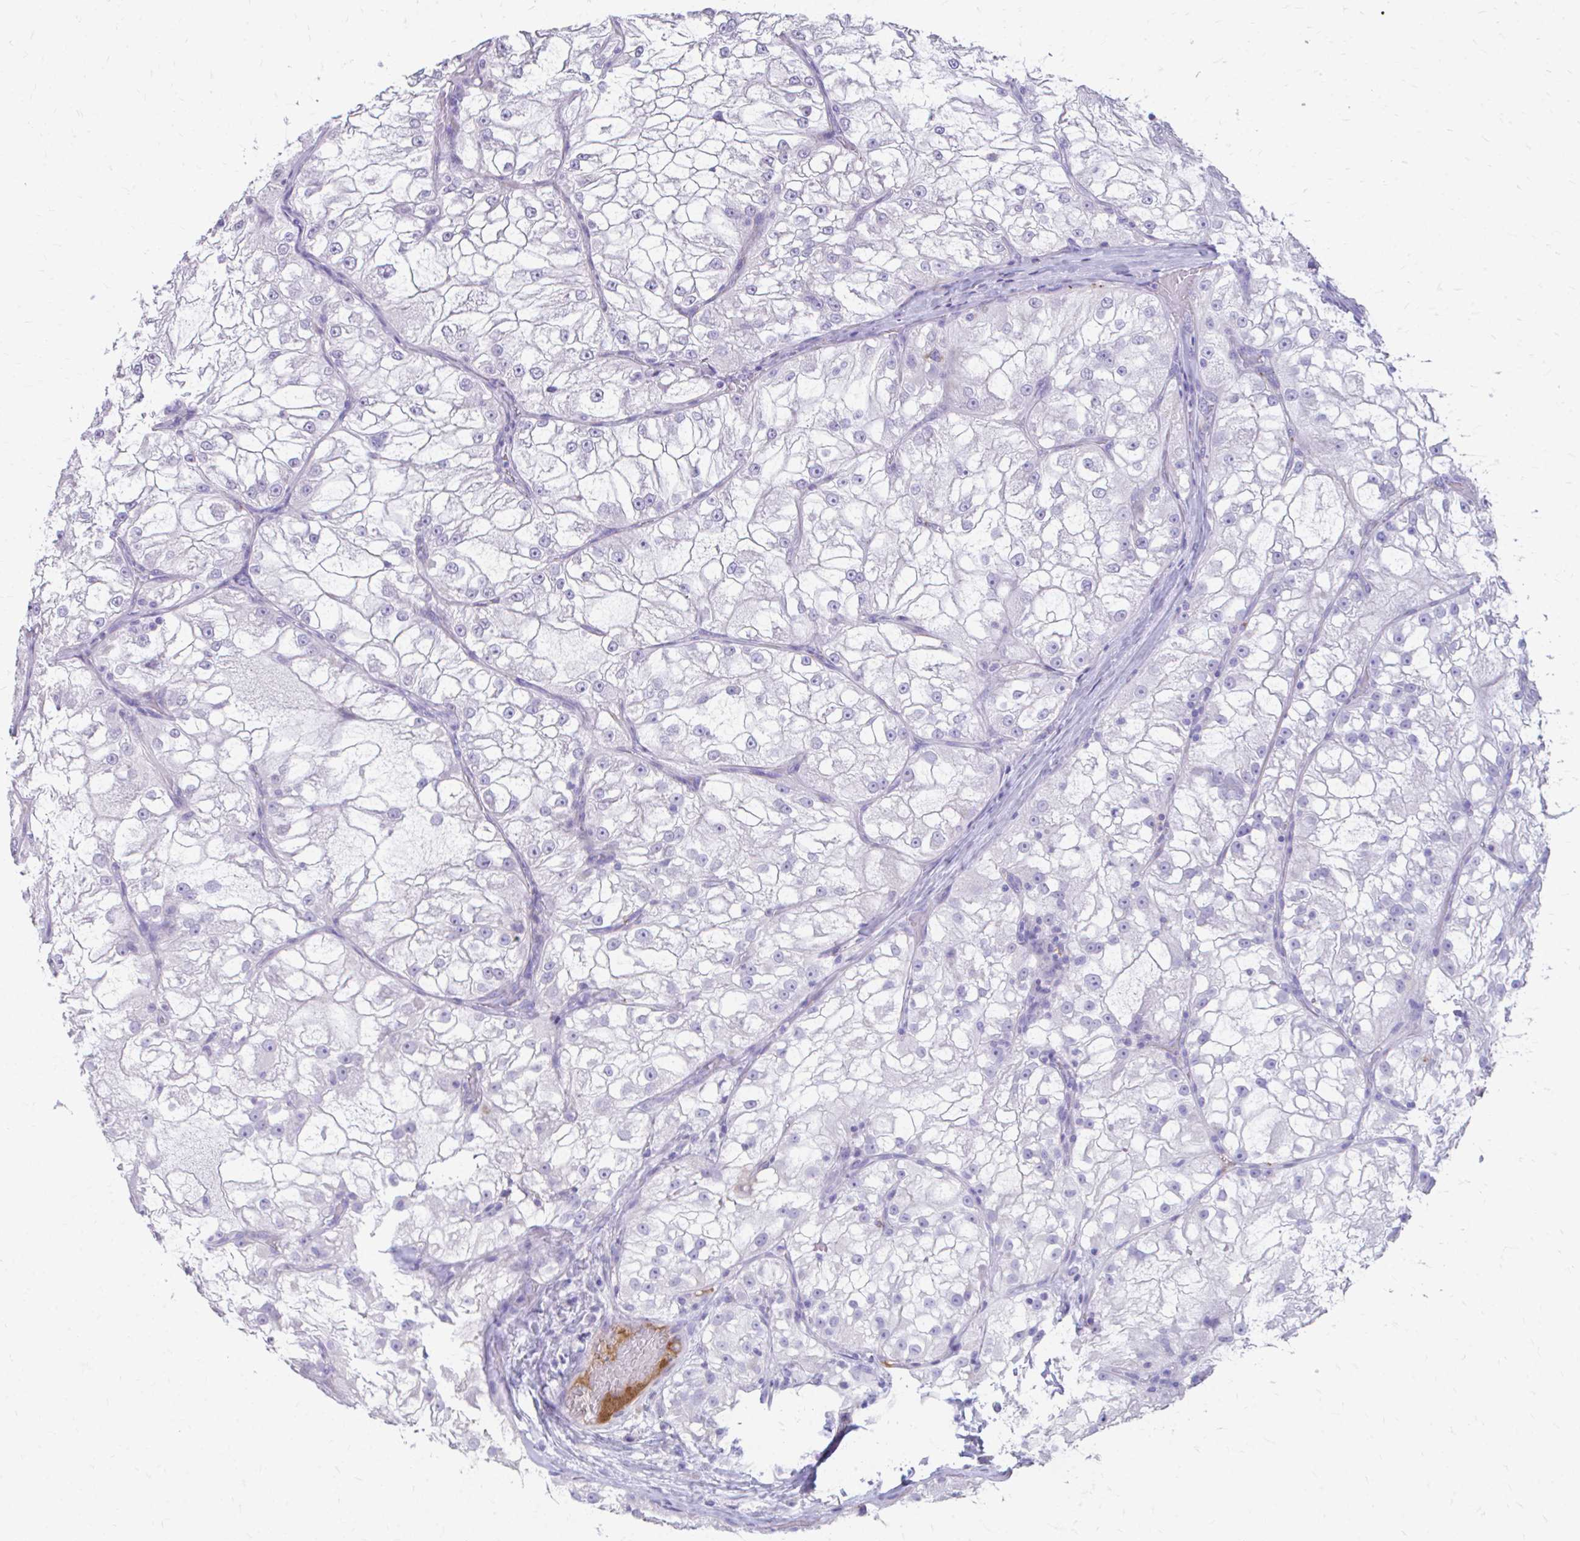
{"staining": {"intensity": "negative", "quantity": "none", "location": "none"}, "tissue": "renal cancer", "cell_type": "Tumor cells", "image_type": "cancer", "snomed": [{"axis": "morphology", "description": "Adenocarcinoma, NOS"}, {"axis": "topography", "description": "Kidney"}], "caption": "Photomicrograph shows no significant protein expression in tumor cells of adenocarcinoma (renal).", "gene": "CFH", "patient": {"sex": "female", "age": 72}}